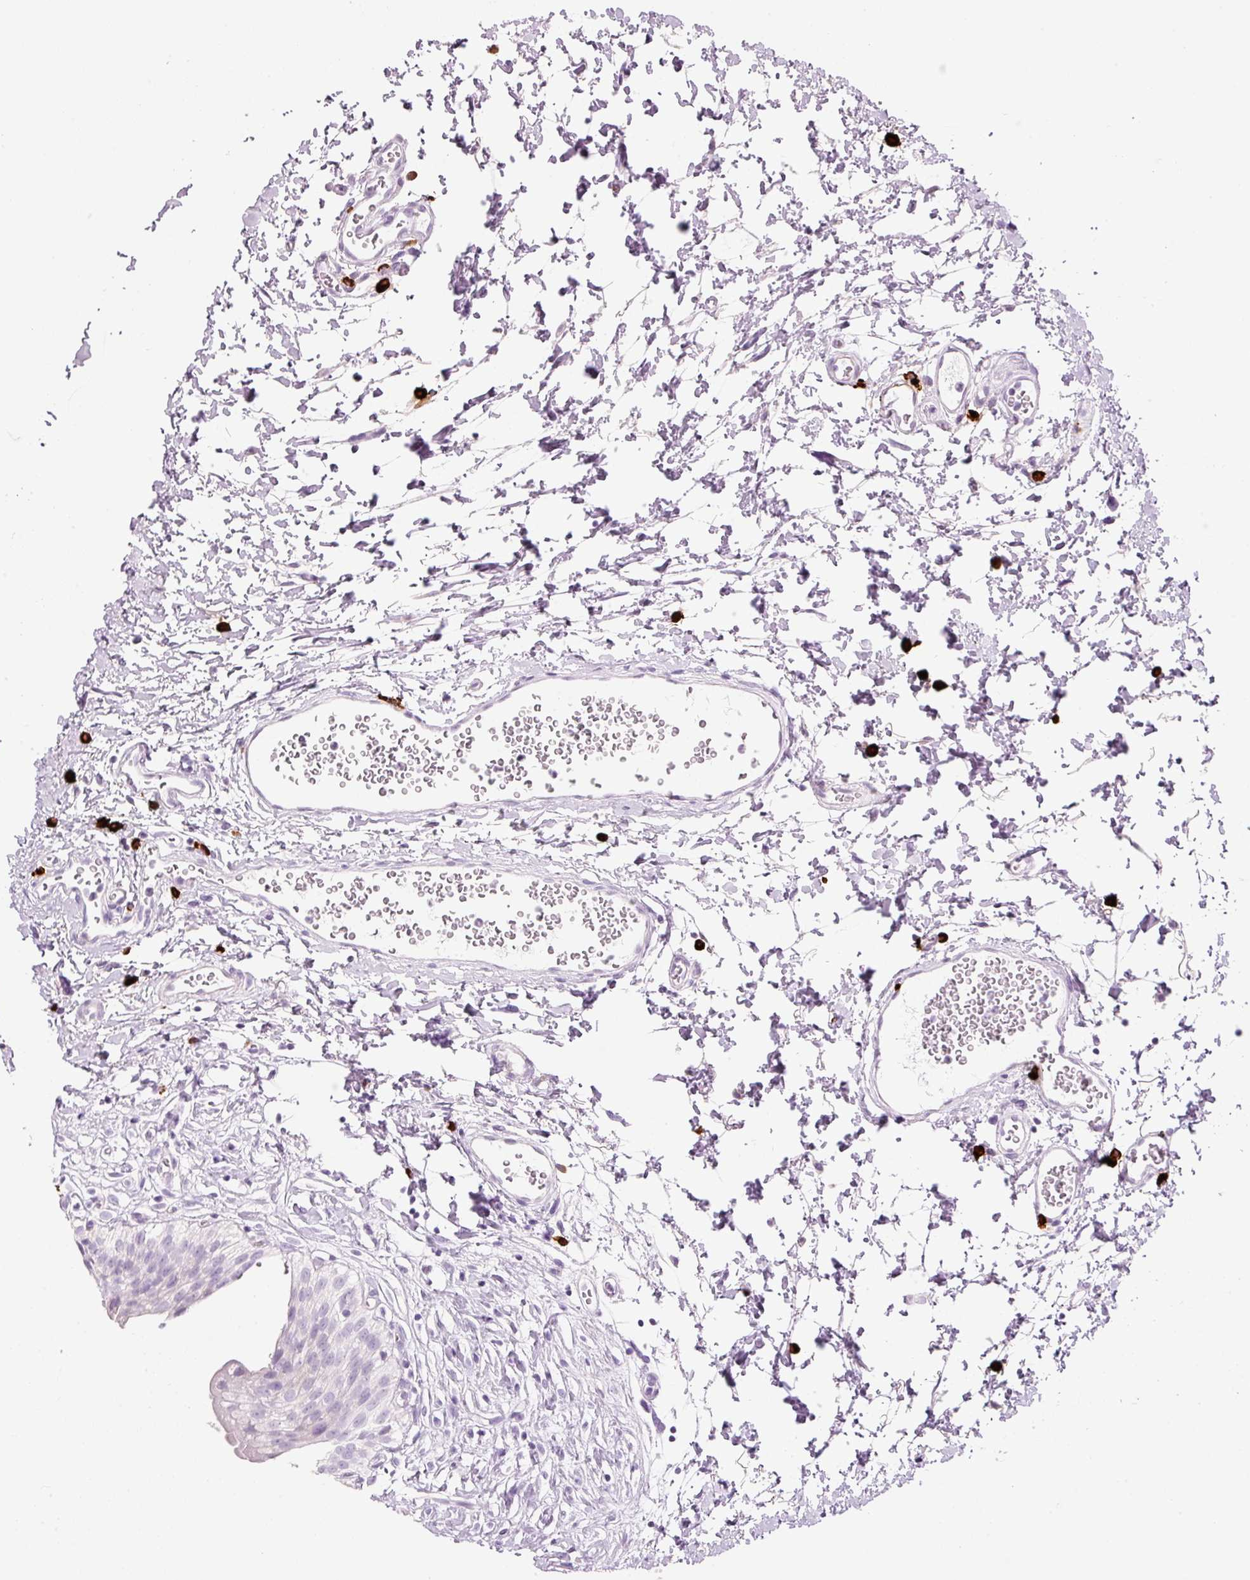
{"staining": {"intensity": "negative", "quantity": "none", "location": "none"}, "tissue": "urinary bladder", "cell_type": "Urothelial cells", "image_type": "normal", "snomed": [{"axis": "morphology", "description": "Normal tissue, NOS"}, {"axis": "topography", "description": "Urinary bladder"}], "caption": "Immunohistochemical staining of normal human urinary bladder shows no significant staining in urothelial cells.", "gene": "CMA1", "patient": {"sex": "male", "age": 51}}